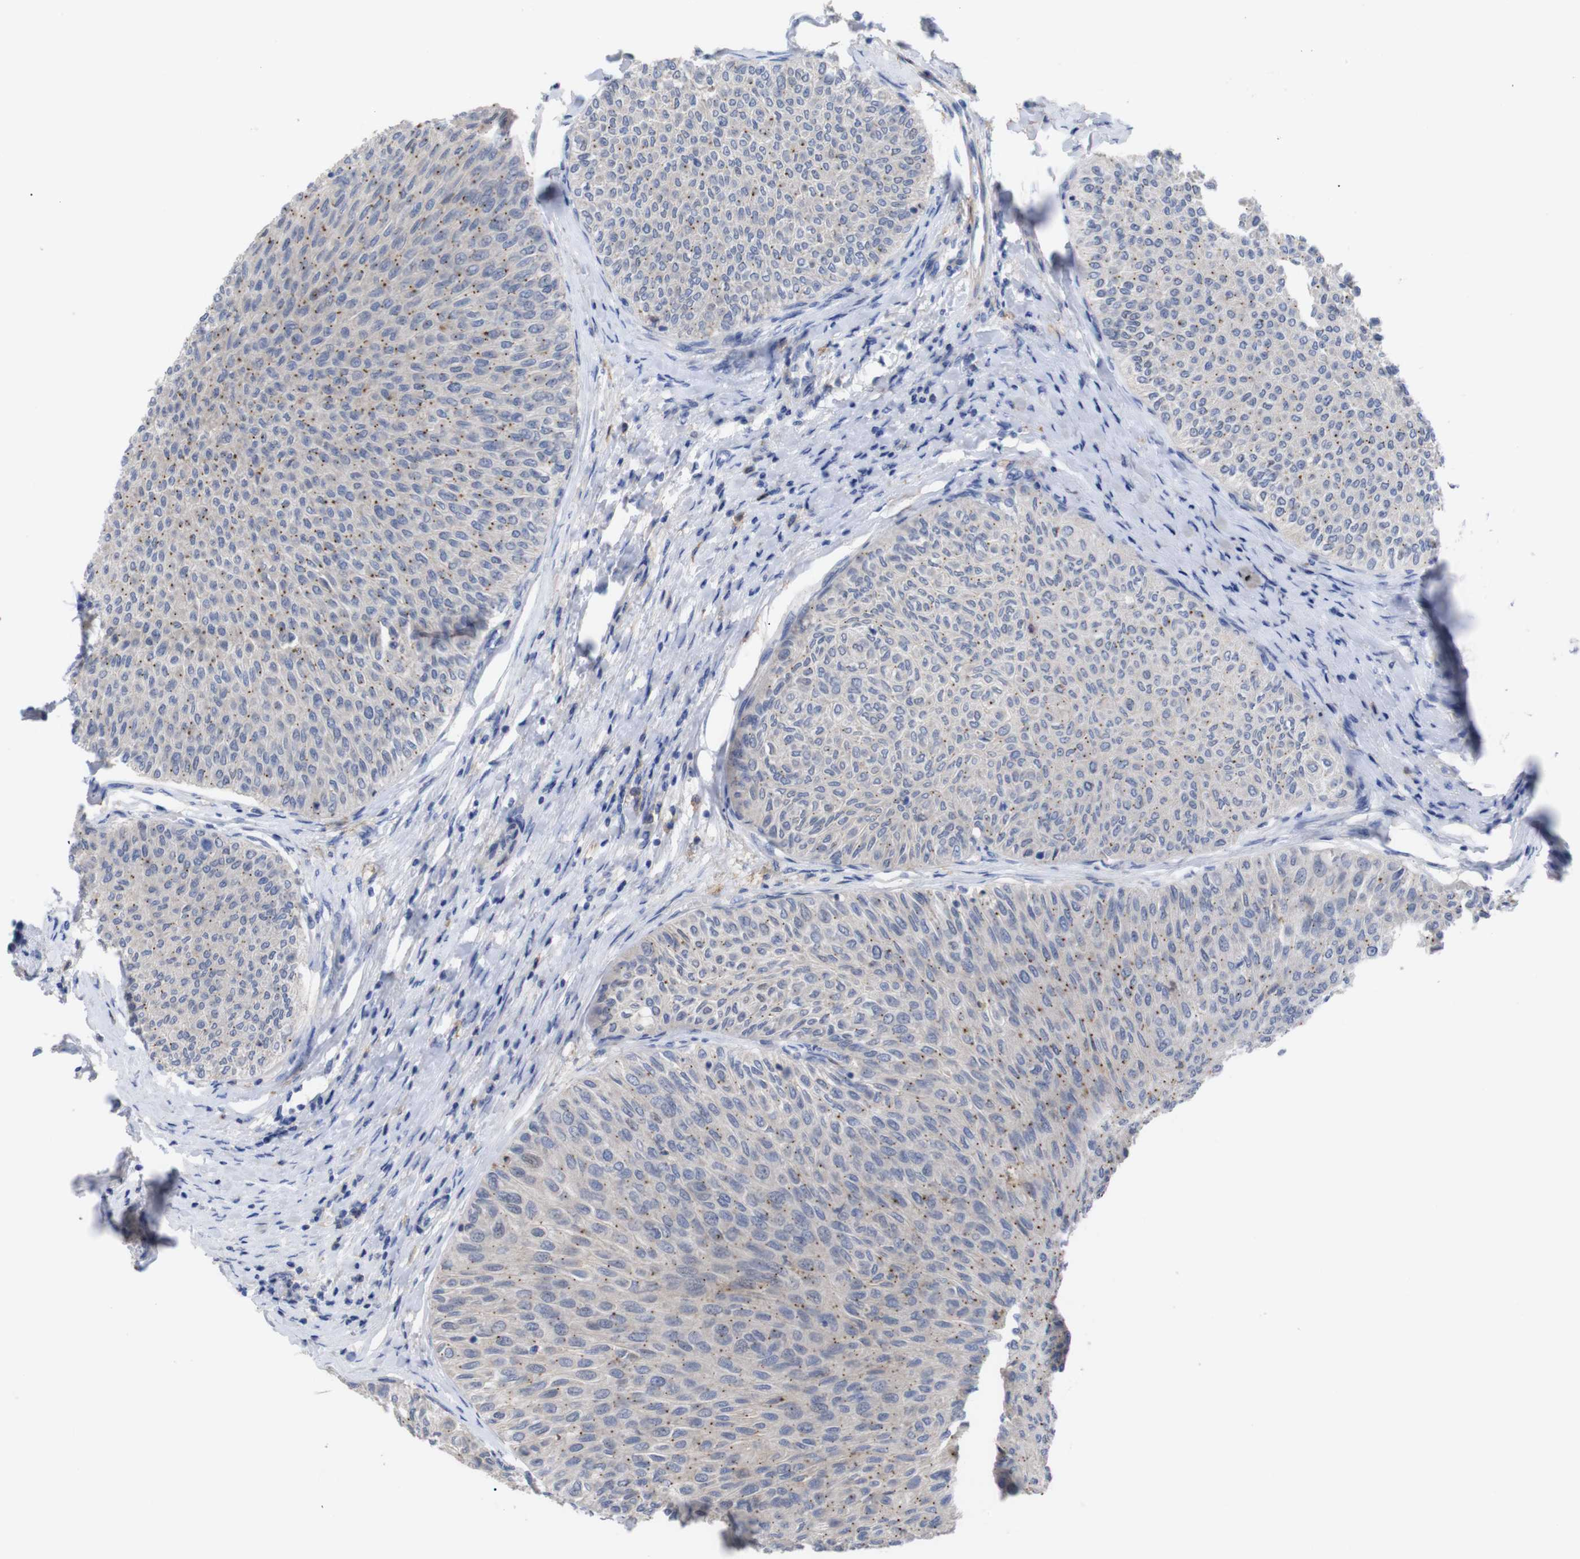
{"staining": {"intensity": "negative", "quantity": "none", "location": "none"}, "tissue": "urothelial cancer", "cell_type": "Tumor cells", "image_type": "cancer", "snomed": [{"axis": "morphology", "description": "Urothelial carcinoma, Low grade"}, {"axis": "topography", "description": "Urinary bladder"}], "caption": "There is no significant staining in tumor cells of low-grade urothelial carcinoma.", "gene": "C5AR1", "patient": {"sex": "male", "age": 78}}